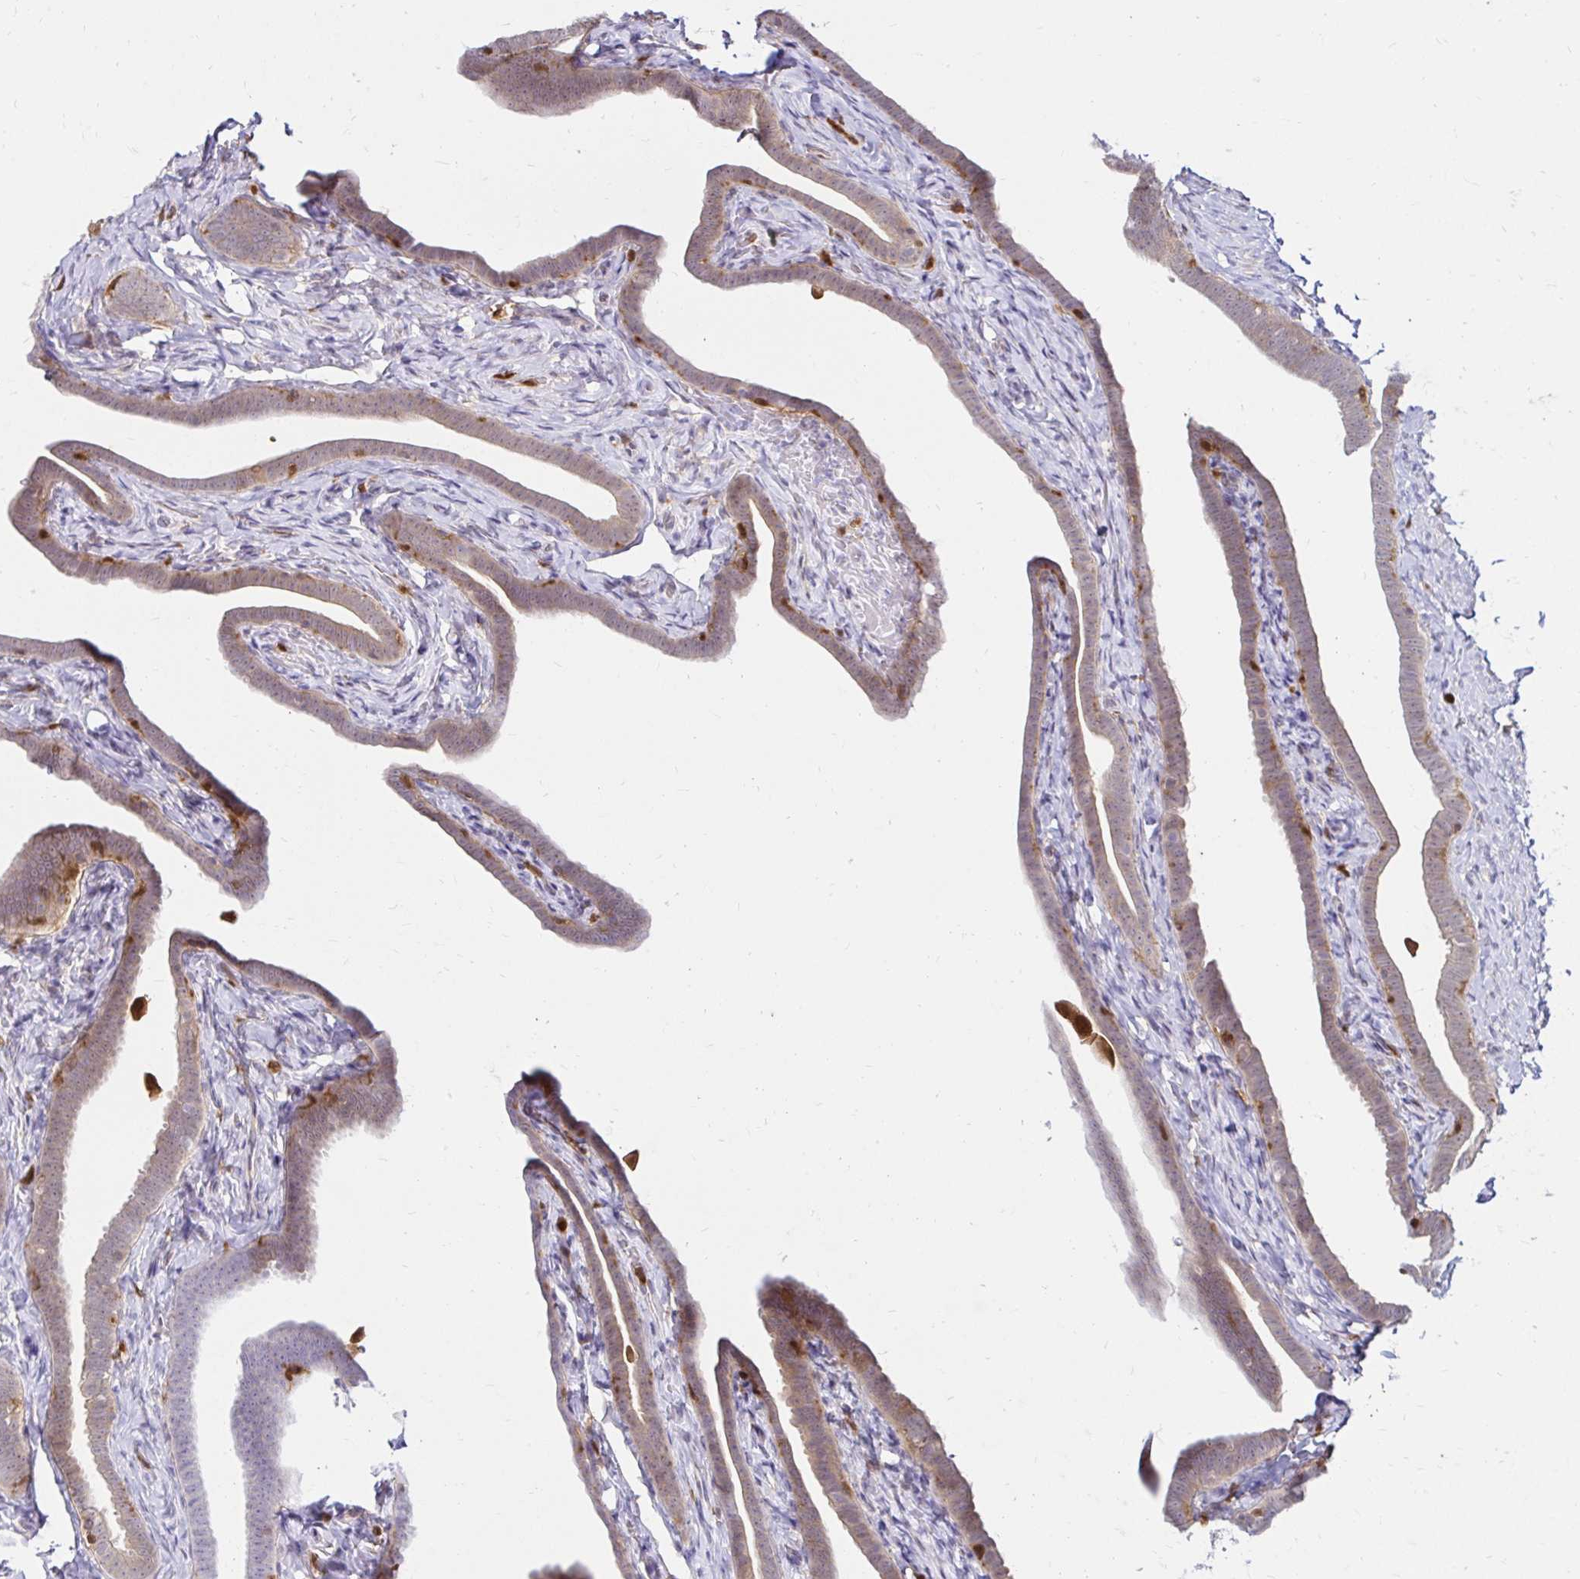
{"staining": {"intensity": "weak", "quantity": "25%-75%", "location": "cytoplasmic/membranous"}, "tissue": "fallopian tube", "cell_type": "Glandular cells", "image_type": "normal", "snomed": [{"axis": "morphology", "description": "Normal tissue, NOS"}, {"axis": "topography", "description": "Fallopian tube"}], "caption": "Immunohistochemical staining of normal fallopian tube exhibits weak cytoplasmic/membranous protein positivity in approximately 25%-75% of glandular cells. (DAB (3,3'-diaminobenzidine) IHC with brightfield microscopy, high magnification).", "gene": "PYCARD", "patient": {"sex": "female", "age": 69}}